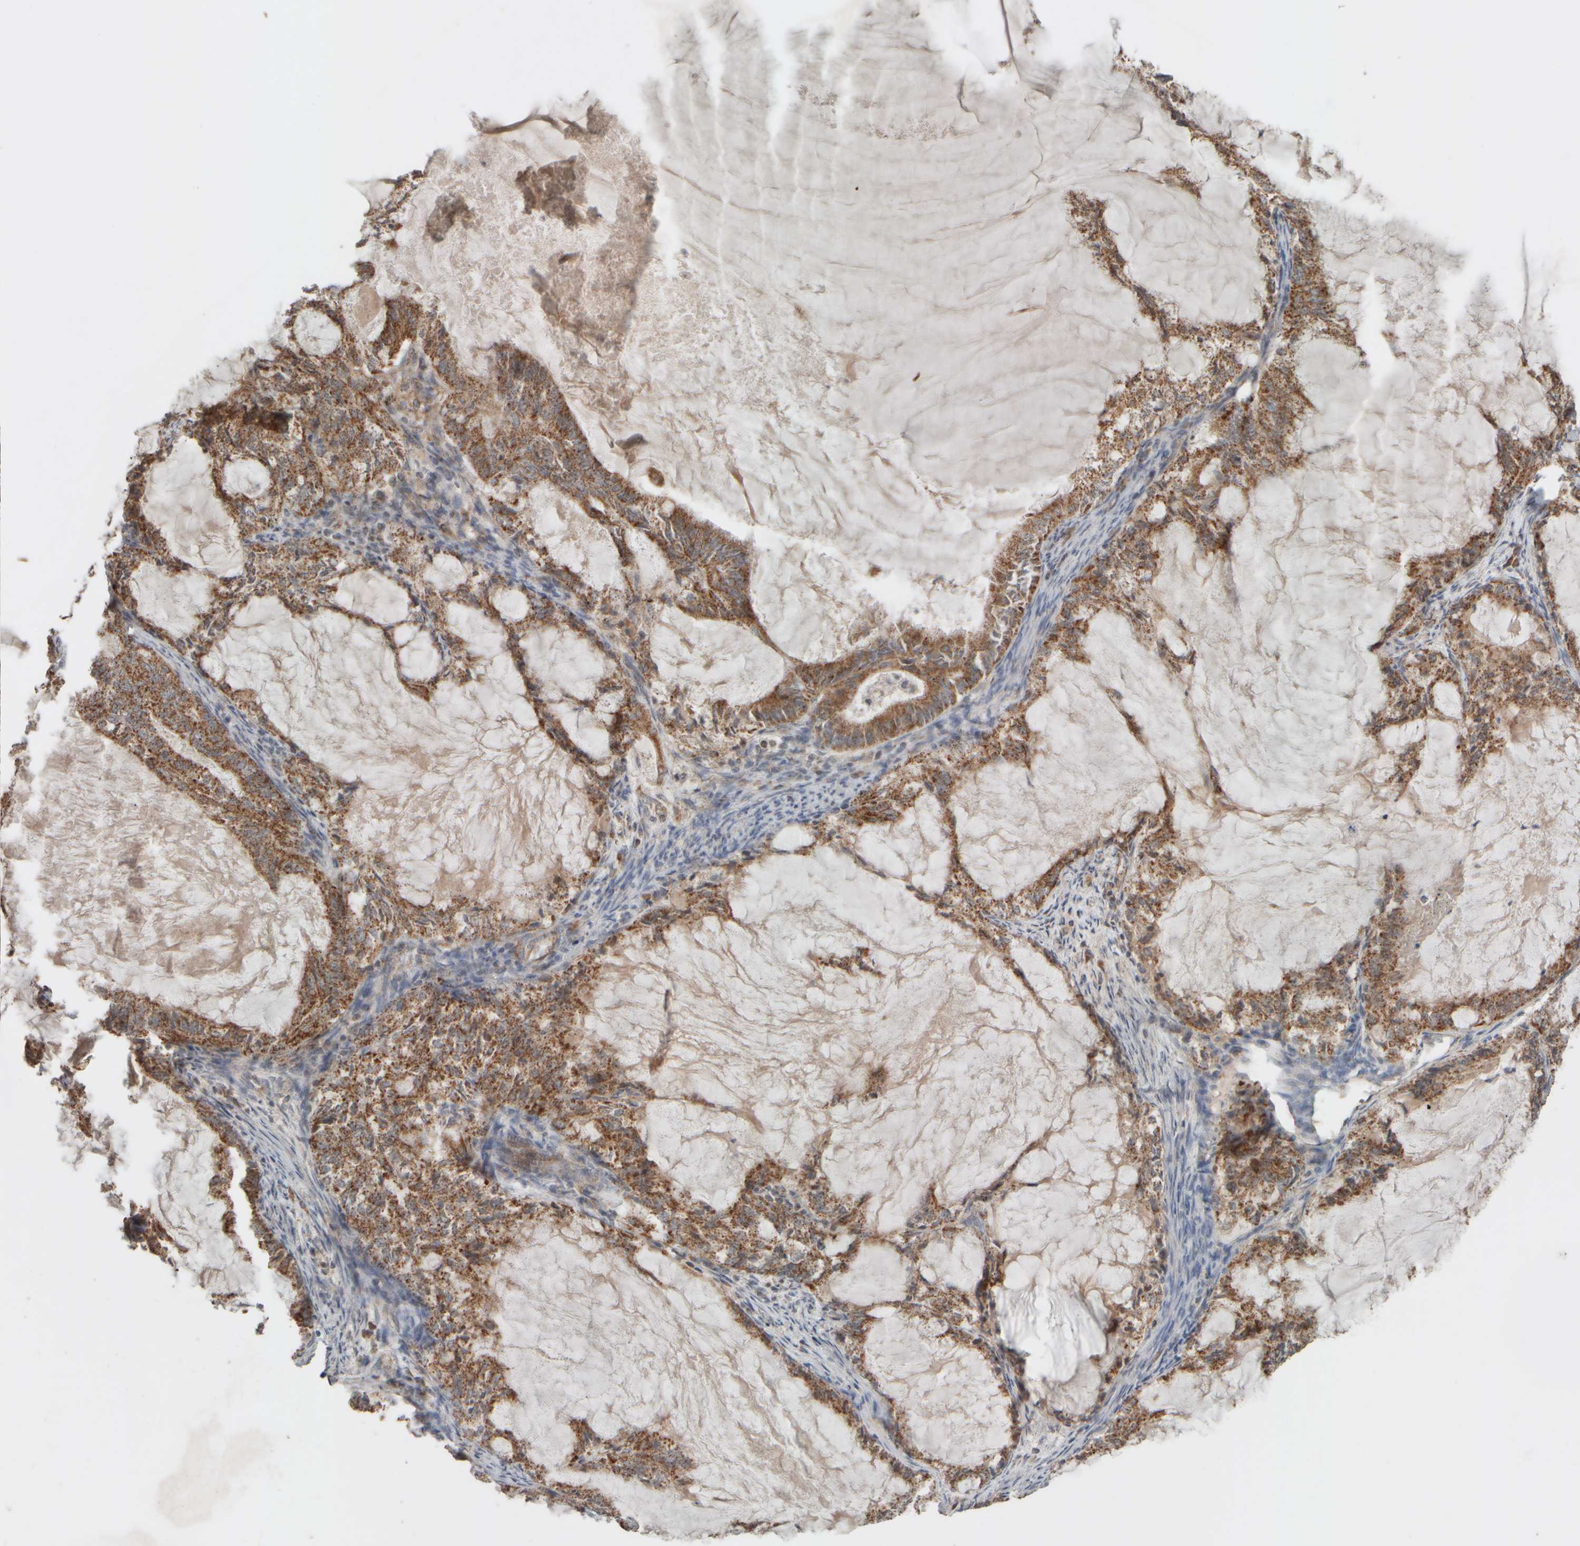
{"staining": {"intensity": "moderate", "quantity": ">75%", "location": "cytoplasmic/membranous"}, "tissue": "endometrial cancer", "cell_type": "Tumor cells", "image_type": "cancer", "snomed": [{"axis": "morphology", "description": "Adenocarcinoma, NOS"}, {"axis": "topography", "description": "Endometrium"}], "caption": "About >75% of tumor cells in endometrial cancer (adenocarcinoma) reveal moderate cytoplasmic/membranous protein positivity as visualized by brown immunohistochemical staining.", "gene": "EIF2B3", "patient": {"sex": "female", "age": 86}}